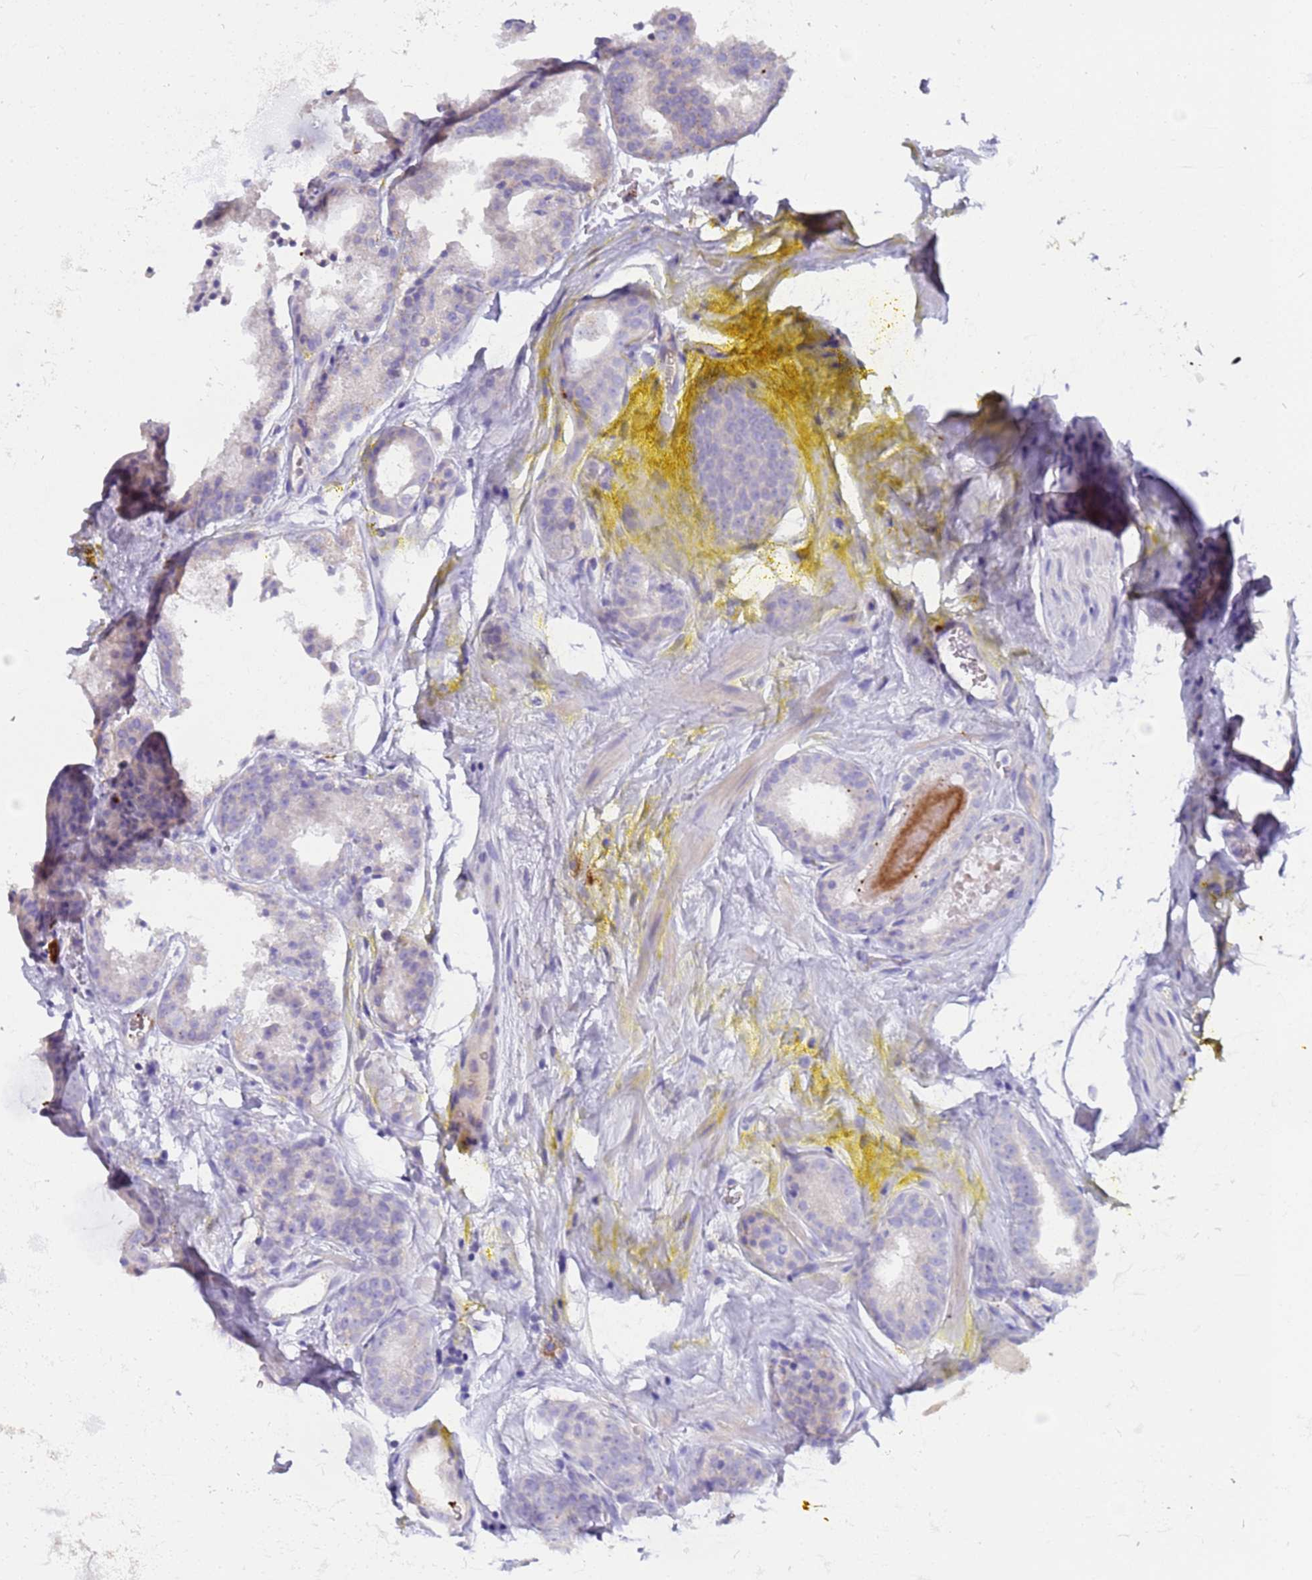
{"staining": {"intensity": "negative", "quantity": "none", "location": "none"}, "tissue": "prostate cancer", "cell_type": "Tumor cells", "image_type": "cancer", "snomed": [{"axis": "morphology", "description": "Adenocarcinoma, High grade"}, {"axis": "topography", "description": "Prostate"}], "caption": "Prostate high-grade adenocarcinoma was stained to show a protein in brown. There is no significant positivity in tumor cells.", "gene": "C4orf46", "patient": {"sex": "male", "age": 72}}